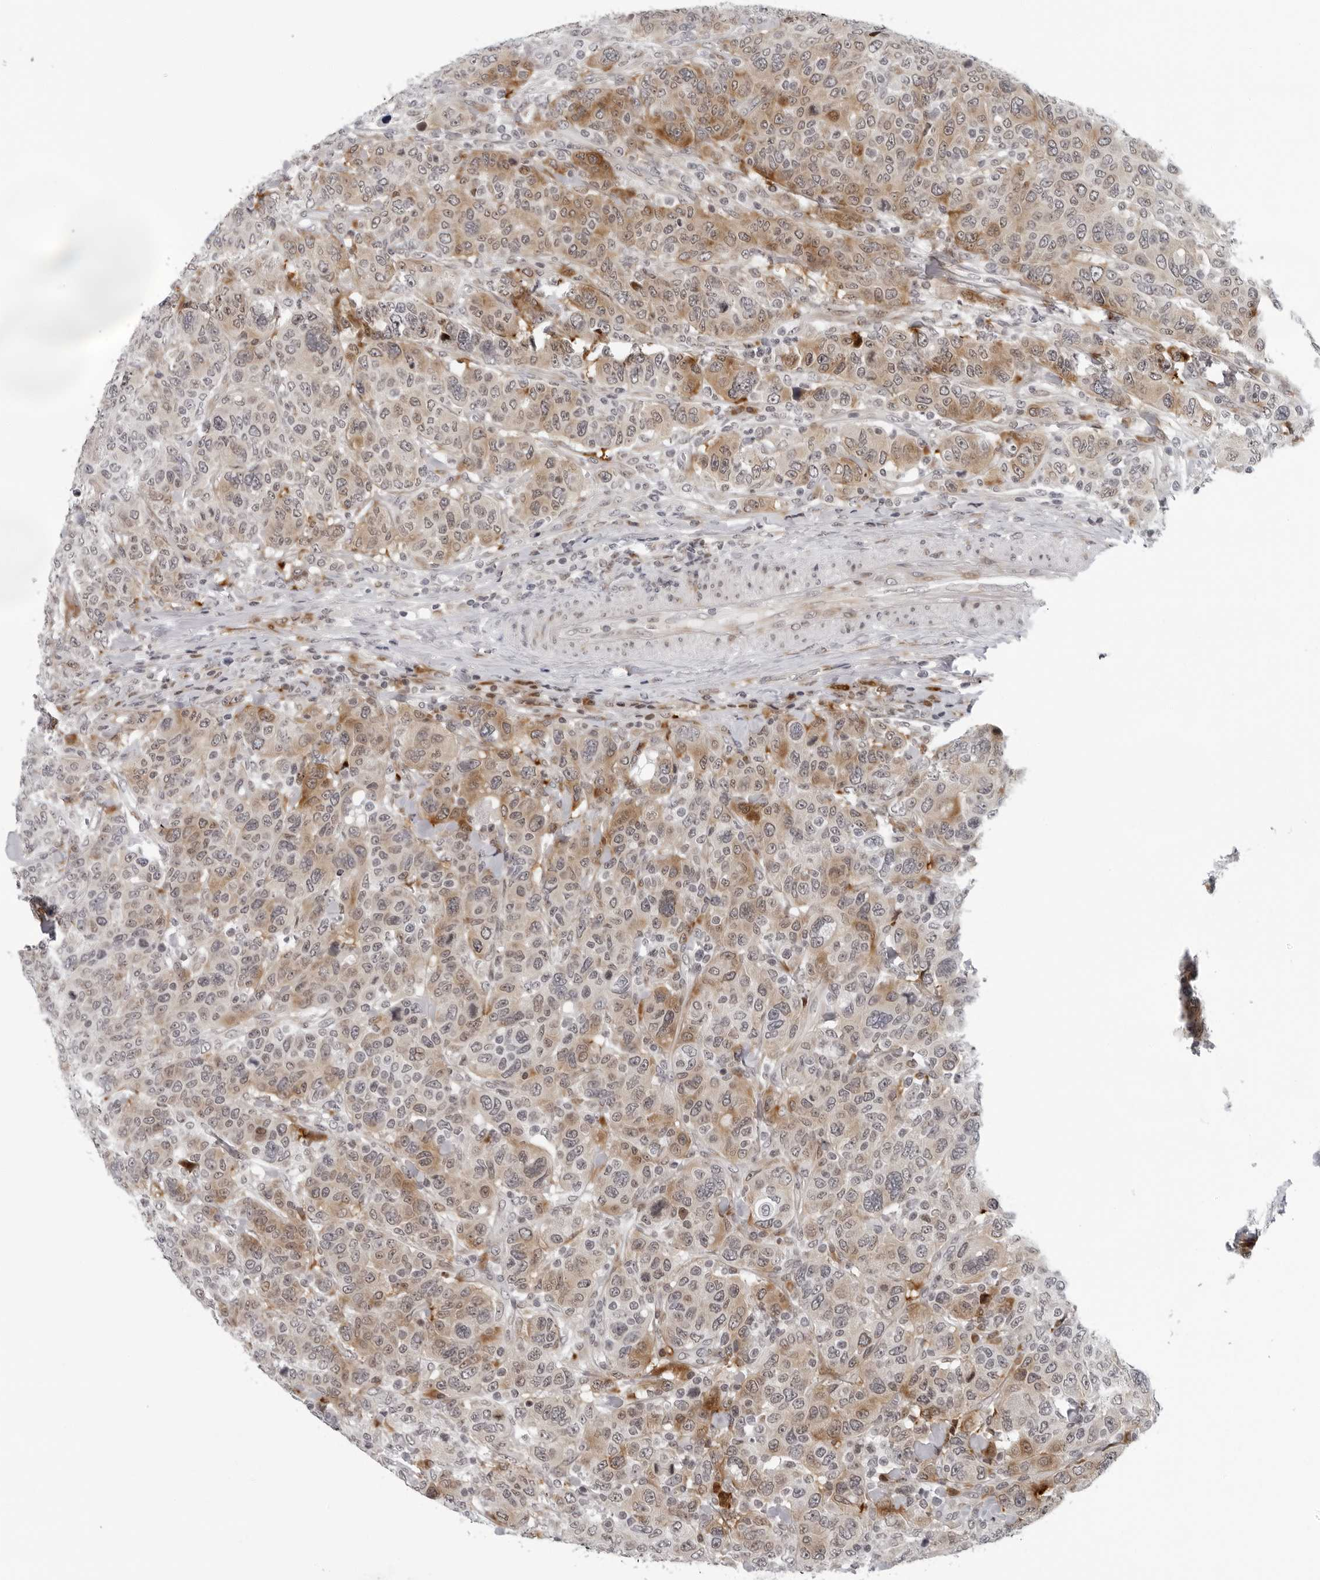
{"staining": {"intensity": "moderate", "quantity": ">75%", "location": "cytoplasmic/membranous"}, "tissue": "breast cancer", "cell_type": "Tumor cells", "image_type": "cancer", "snomed": [{"axis": "morphology", "description": "Duct carcinoma"}, {"axis": "topography", "description": "Breast"}], "caption": "DAB immunohistochemical staining of human breast cancer reveals moderate cytoplasmic/membranous protein expression in about >75% of tumor cells. (Stains: DAB (3,3'-diaminobenzidine) in brown, nuclei in blue, Microscopy: brightfield microscopy at high magnification).", "gene": "PIP4K2C", "patient": {"sex": "female", "age": 37}}